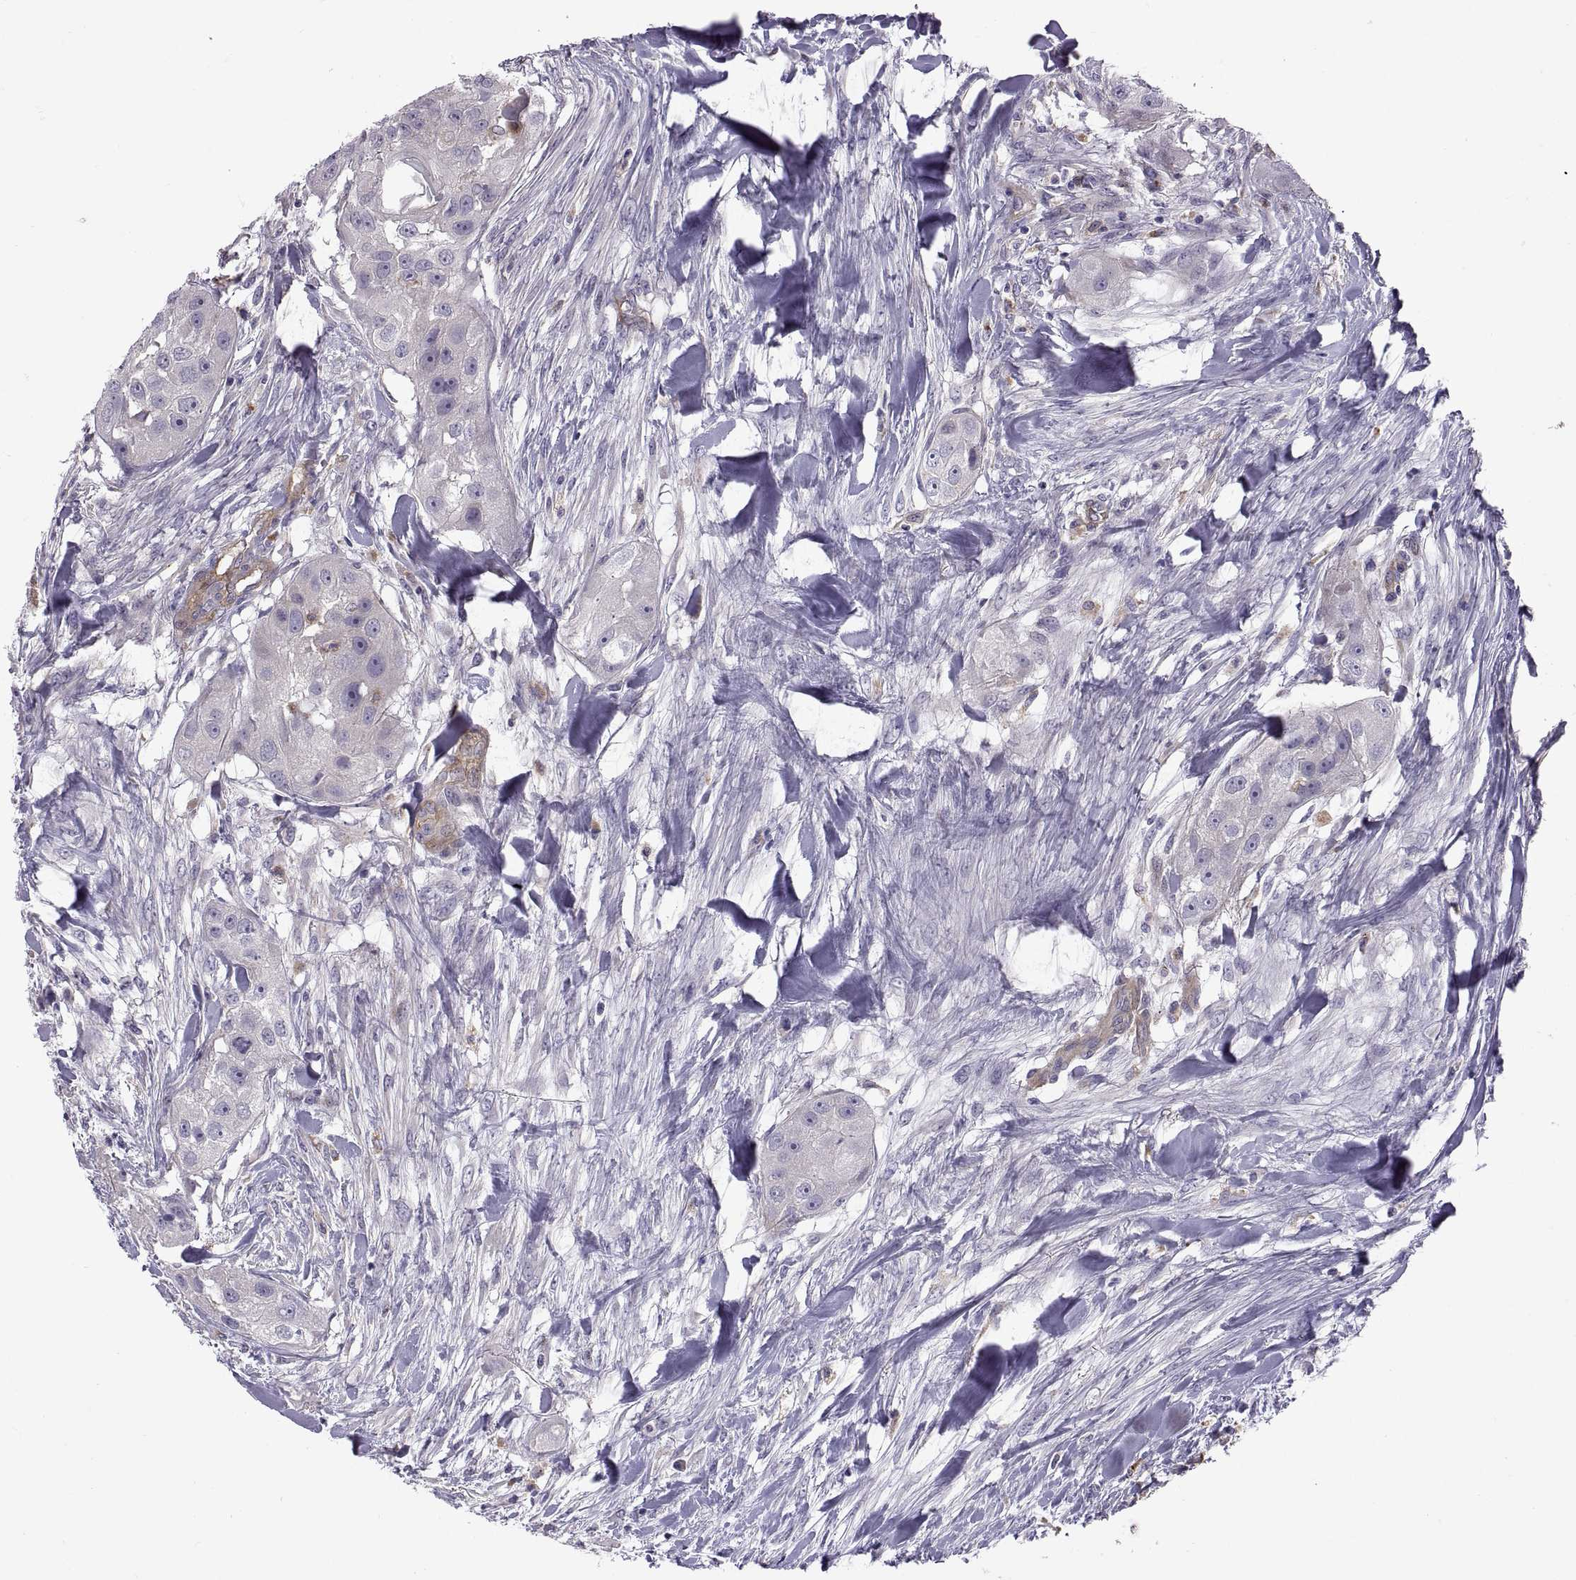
{"staining": {"intensity": "negative", "quantity": "none", "location": "none"}, "tissue": "head and neck cancer", "cell_type": "Tumor cells", "image_type": "cancer", "snomed": [{"axis": "morphology", "description": "Squamous cell carcinoma, NOS"}, {"axis": "topography", "description": "Head-Neck"}], "caption": "This is an immunohistochemistry histopathology image of squamous cell carcinoma (head and neck). There is no staining in tumor cells.", "gene": "ARSL", "patient": {"sex": "male", "age": 51}}